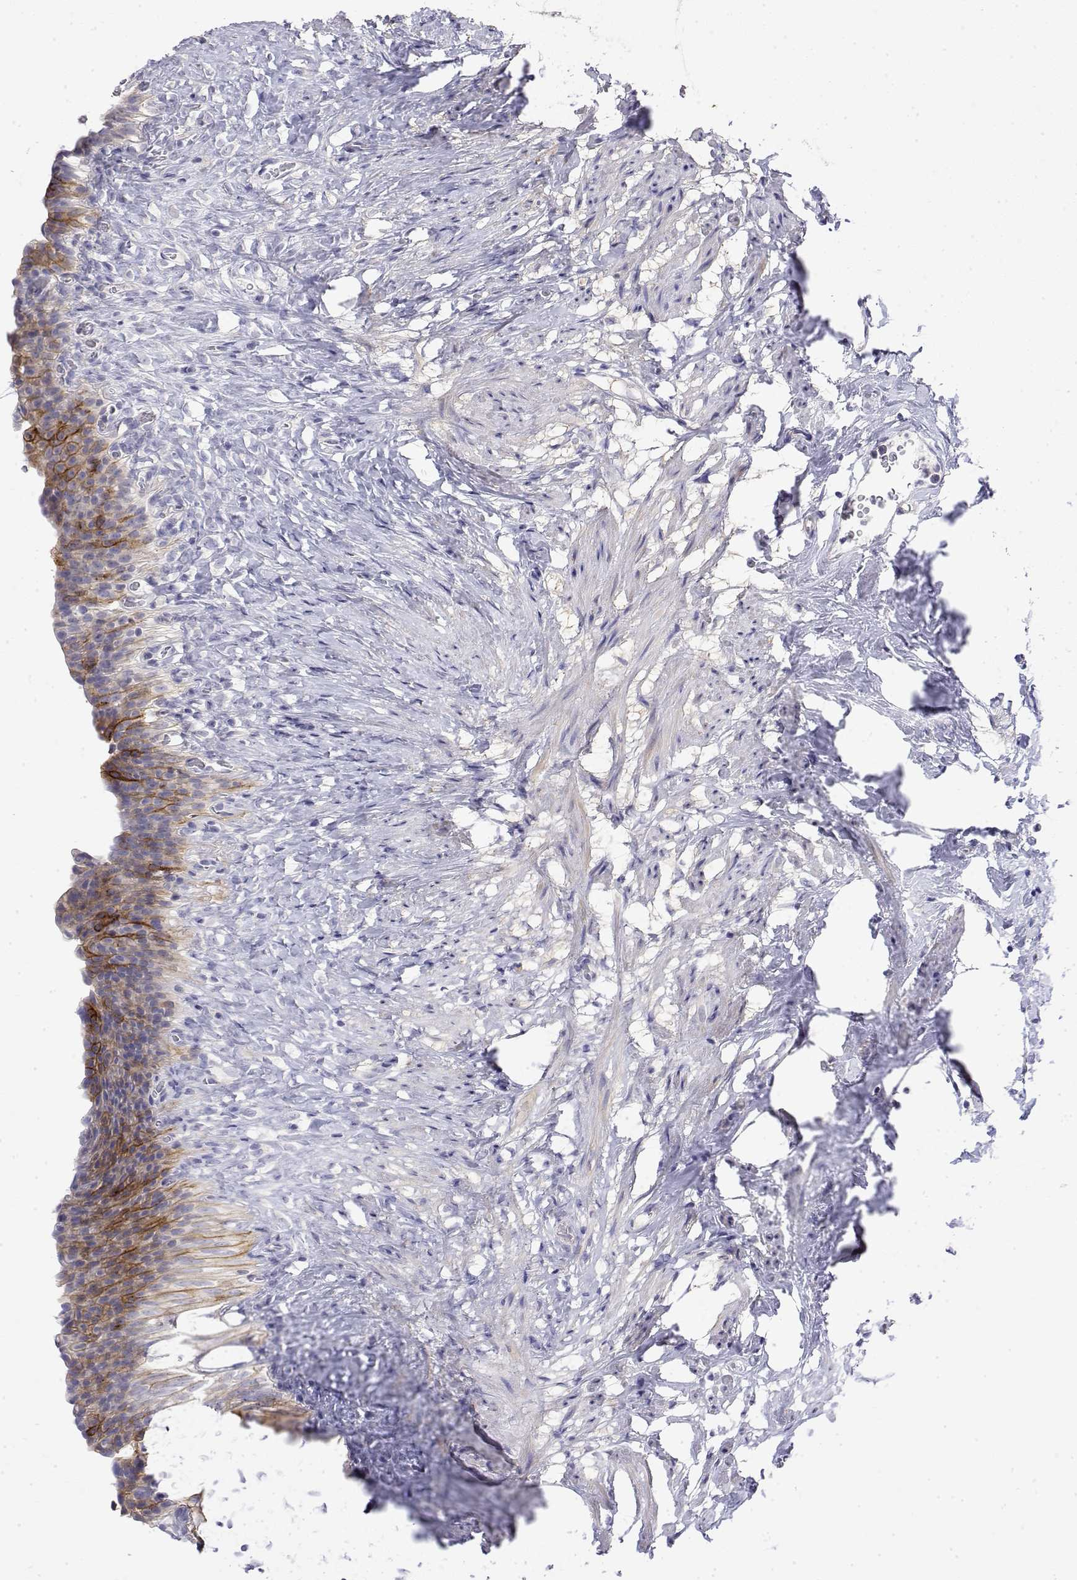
{"staining": {"intensity": "moderate", "quantity": "<25%", "location": "cytoplasmic/membranous"}, "tissue": "urinary bladder", "cell_type": "Urothelial cells", "image_type": "normal", "snomed": [{"axis": "morphology", "description": "Normal tissue, NOS"}, {"axis": "topography", "description": "Urinary bladder"}, {"axis": "topography", "description": "Prostate"}], "caption": "A brown stain highlights moderate cytoplasmic/membranous positivity of a protein in urothelial cells of benign human urinary bladder. Nuclei are stained in blue.", "gene": "LY6D", "patient": {"sex": "male", "age": 76}}